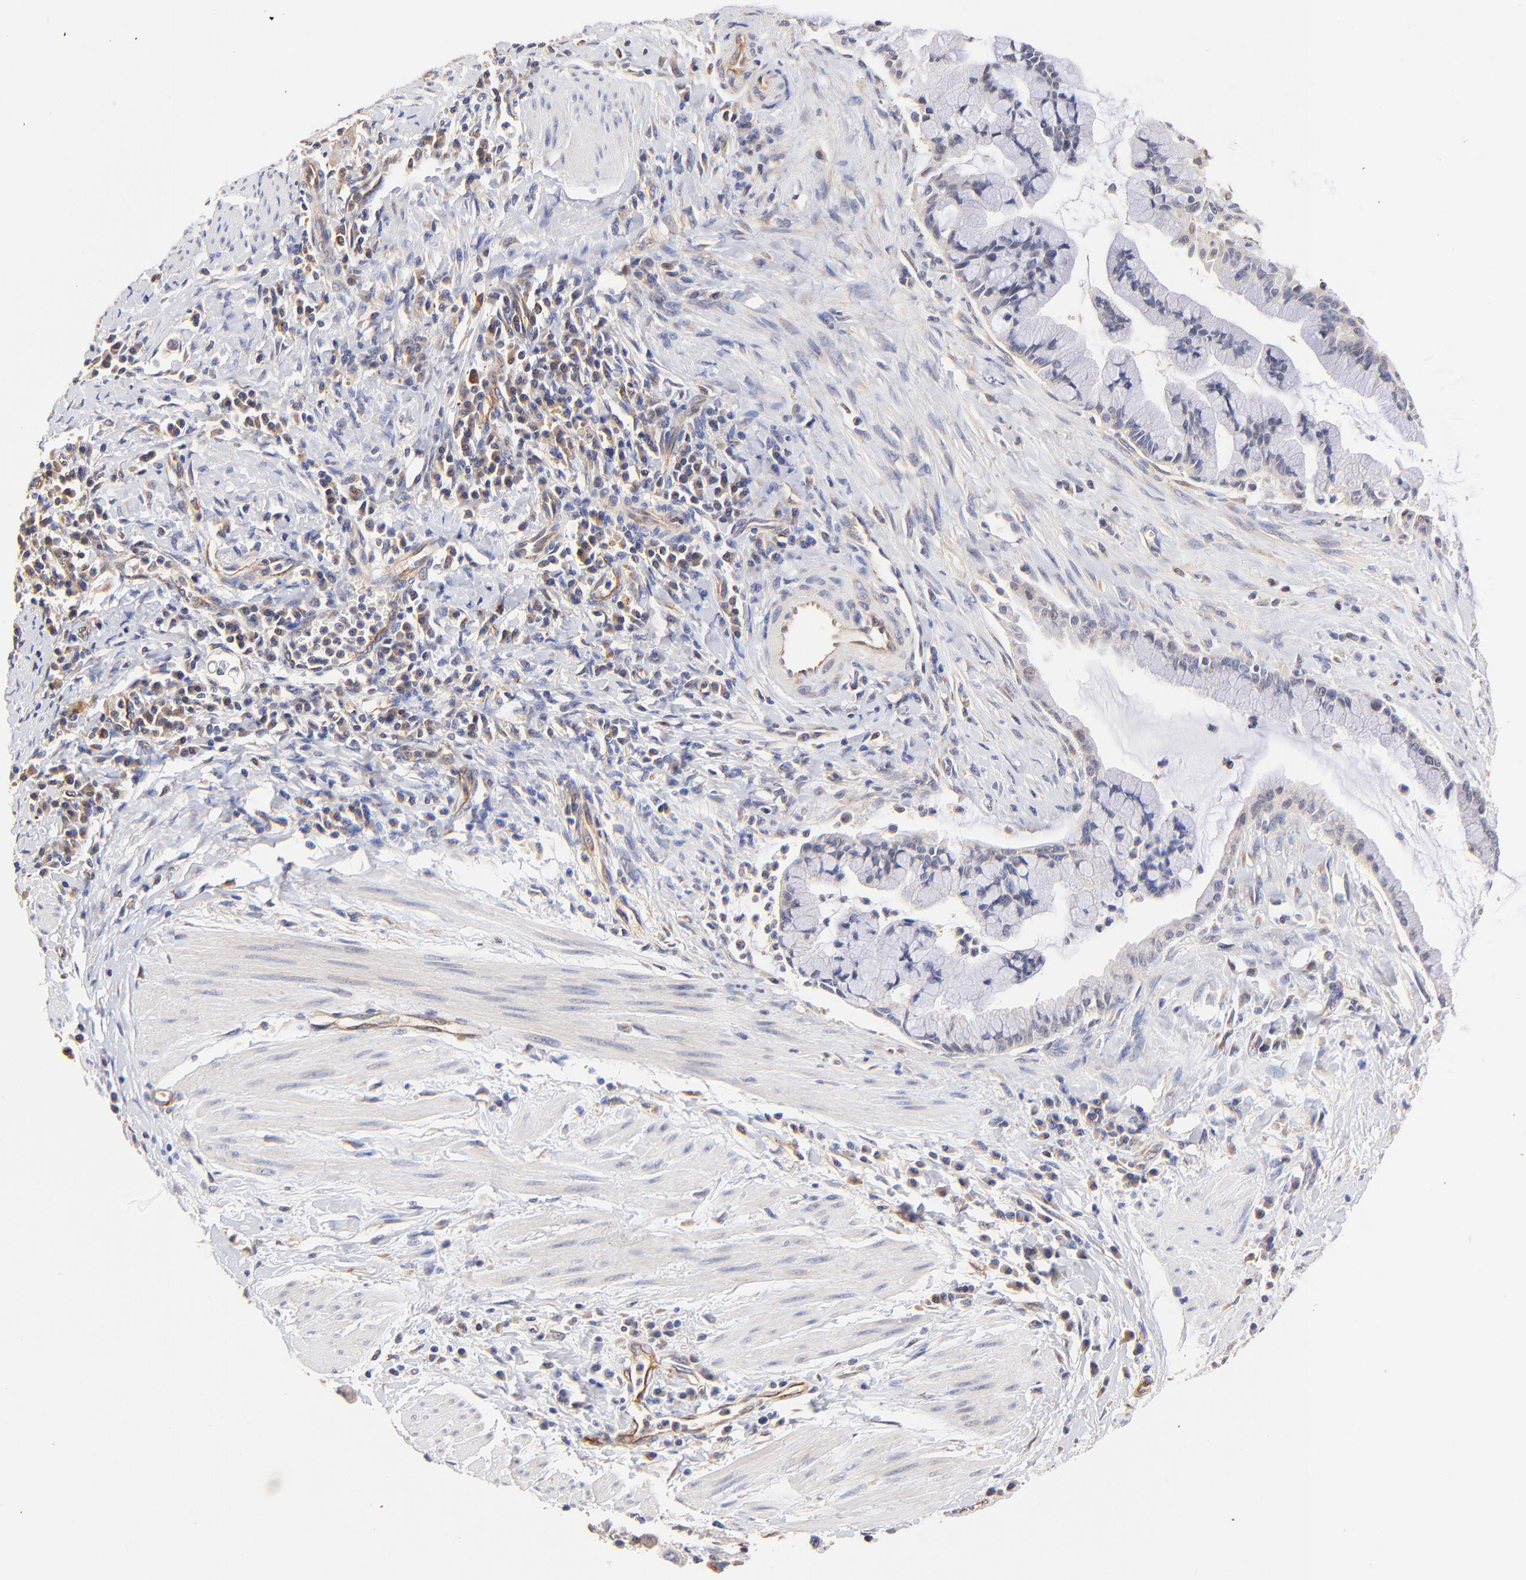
{"staining": {"intensity": "weak", "quantity": "<25%", "location": "cytoplasmic/membranous,nuclear"}, "tissue": "pancreatic cancer", "cell_type": "Tumor cells", "image_type": "cancer", "snomed": [{"axis": "morphology", "description": "Adenocarcinoma, NOS"}, {"axis": "topography", "description": "Pancreas"}], "caption": "Immunohistochemical staining of human pancreatic cancer reveals no significant staining in tumor cells.", "gene": "TNFAIP3", "patient": {"sex": "male", "age": 59}}